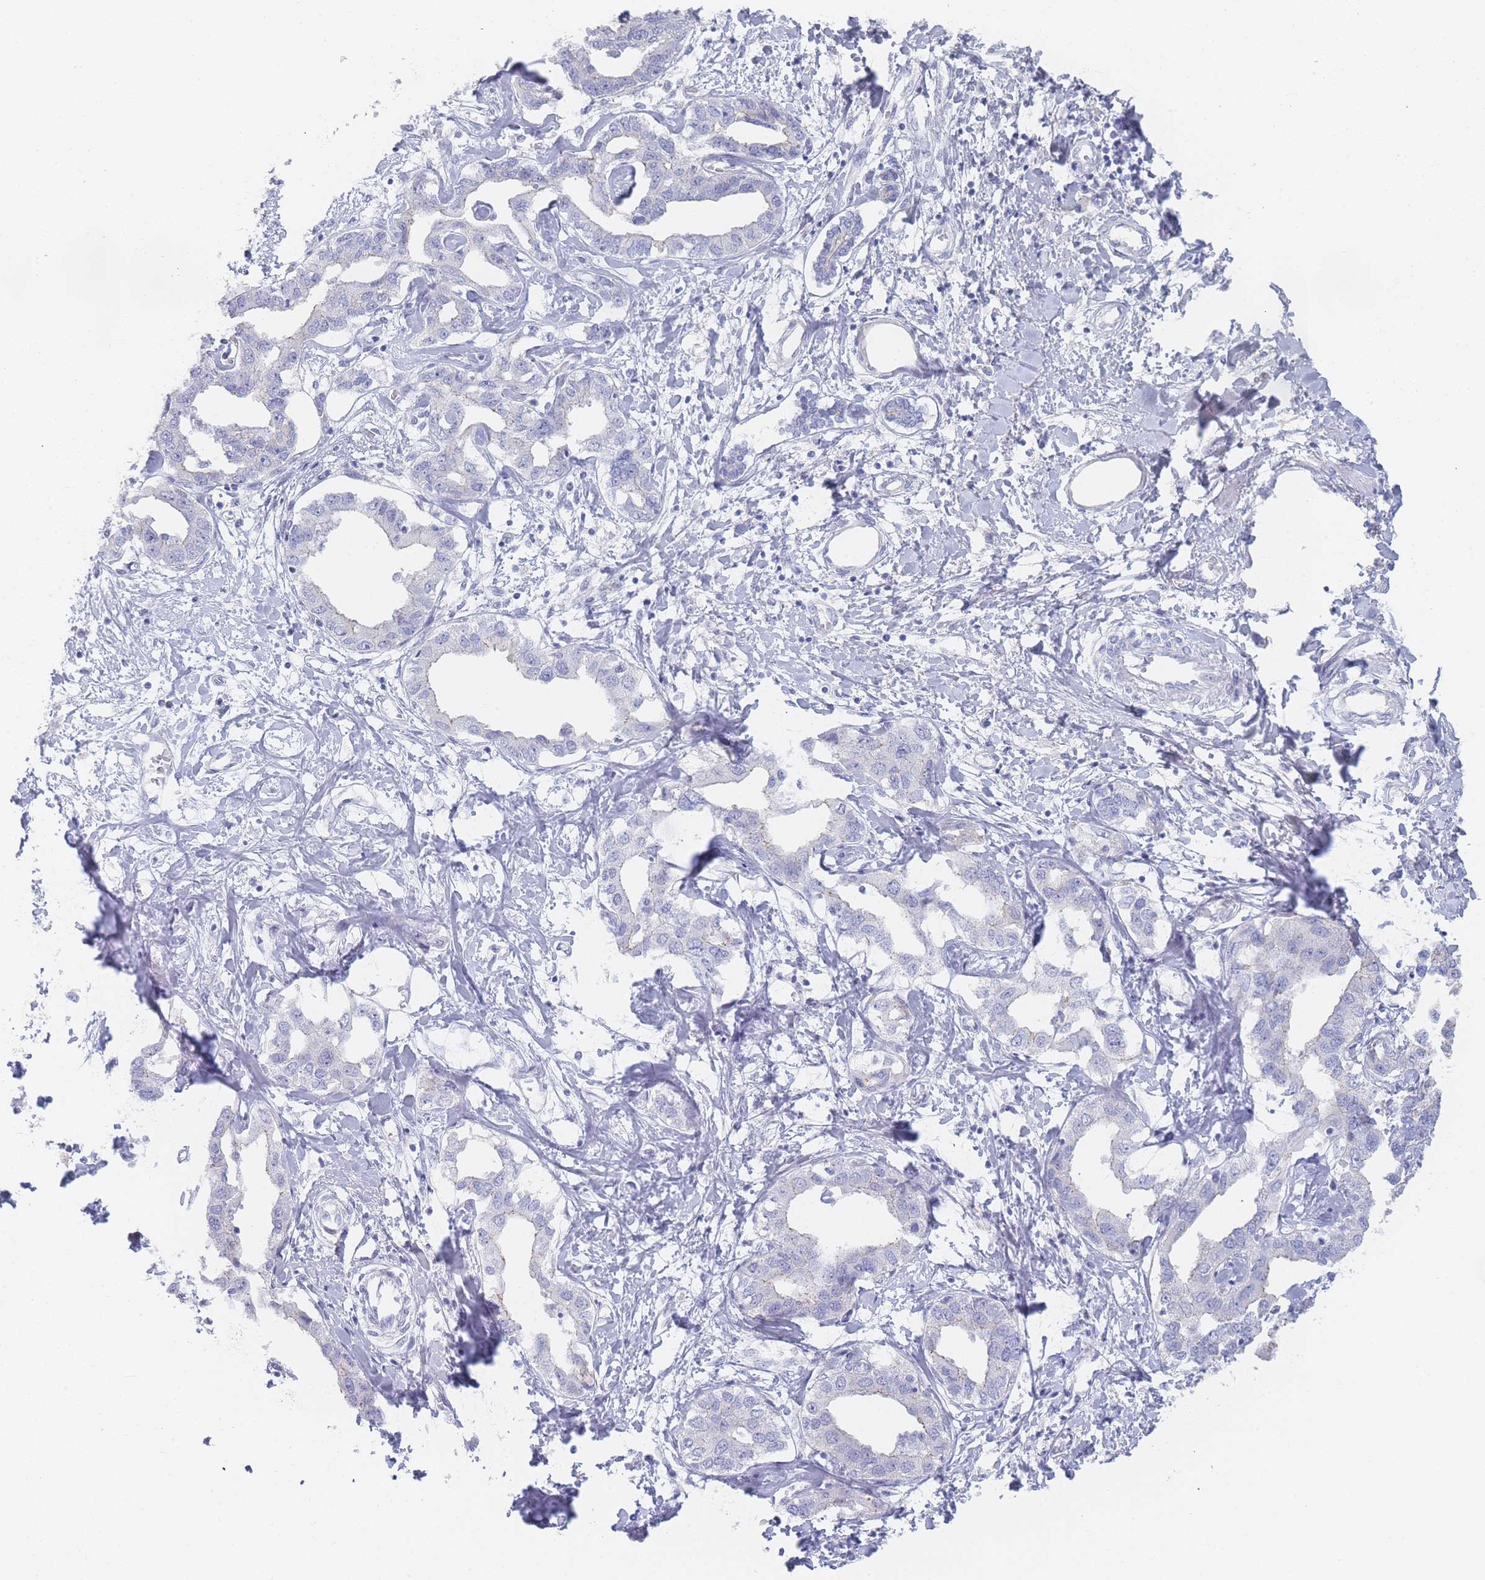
{"staining": {"intensity": "negative", "quantity": "none", "location": "none"}, "tissue": "liver cancer", "cell_type": "Tumor cells", "image_type": "cancer", "snomed": [{"axis": "morphology", "description": "Cholangiocarcinoma"}, {"axis": "topography", "description": "Liver"}], "caption": "Immunohistochemistry of liver cancer (cholangiocarcinoma) exhibits no positivity in tumor cells.", "gene": "IMPG1", "patient": {"sex": "male", "age": 59}}